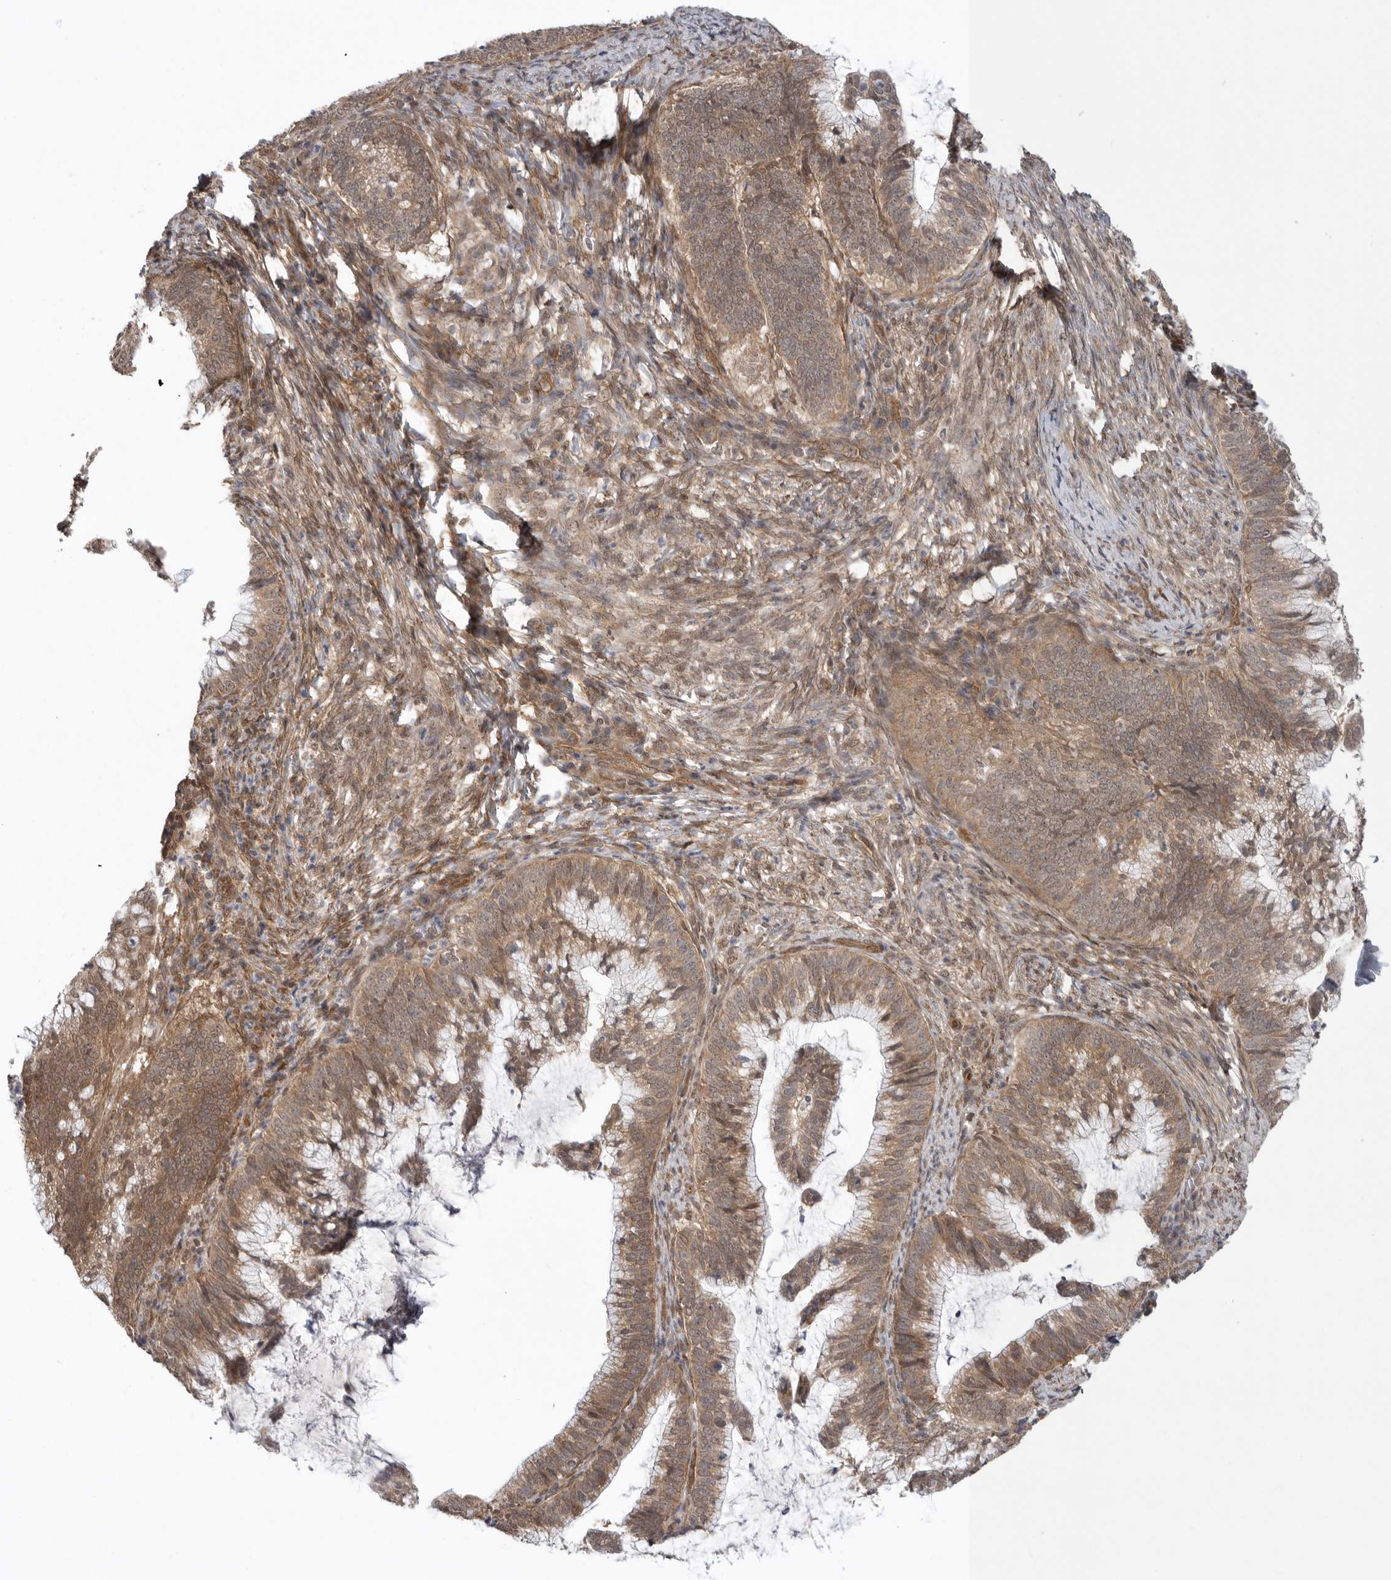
{"staining": {"intensity": "moderate", "quantity": ">75%", "location": "cytoplasmic/membranous,nuclear"}, "tissue": "cervical cancer", "cell_type": "Tumor cells", "image_type": "cancer", "snomed": [{"axis": "morphology", "description": "Adenocarcinoma, NOS"}, {"axis": "topography", "description": "Cervix"}], "caption": "Immunohistochemical staining of cervical cancer reveals moderate cytoplasmic/membranous and nuclear protein expression in approximately >75% of tumor cells.", "gene": "VPS50", "patient": {"sex": "female", "age": 36}}